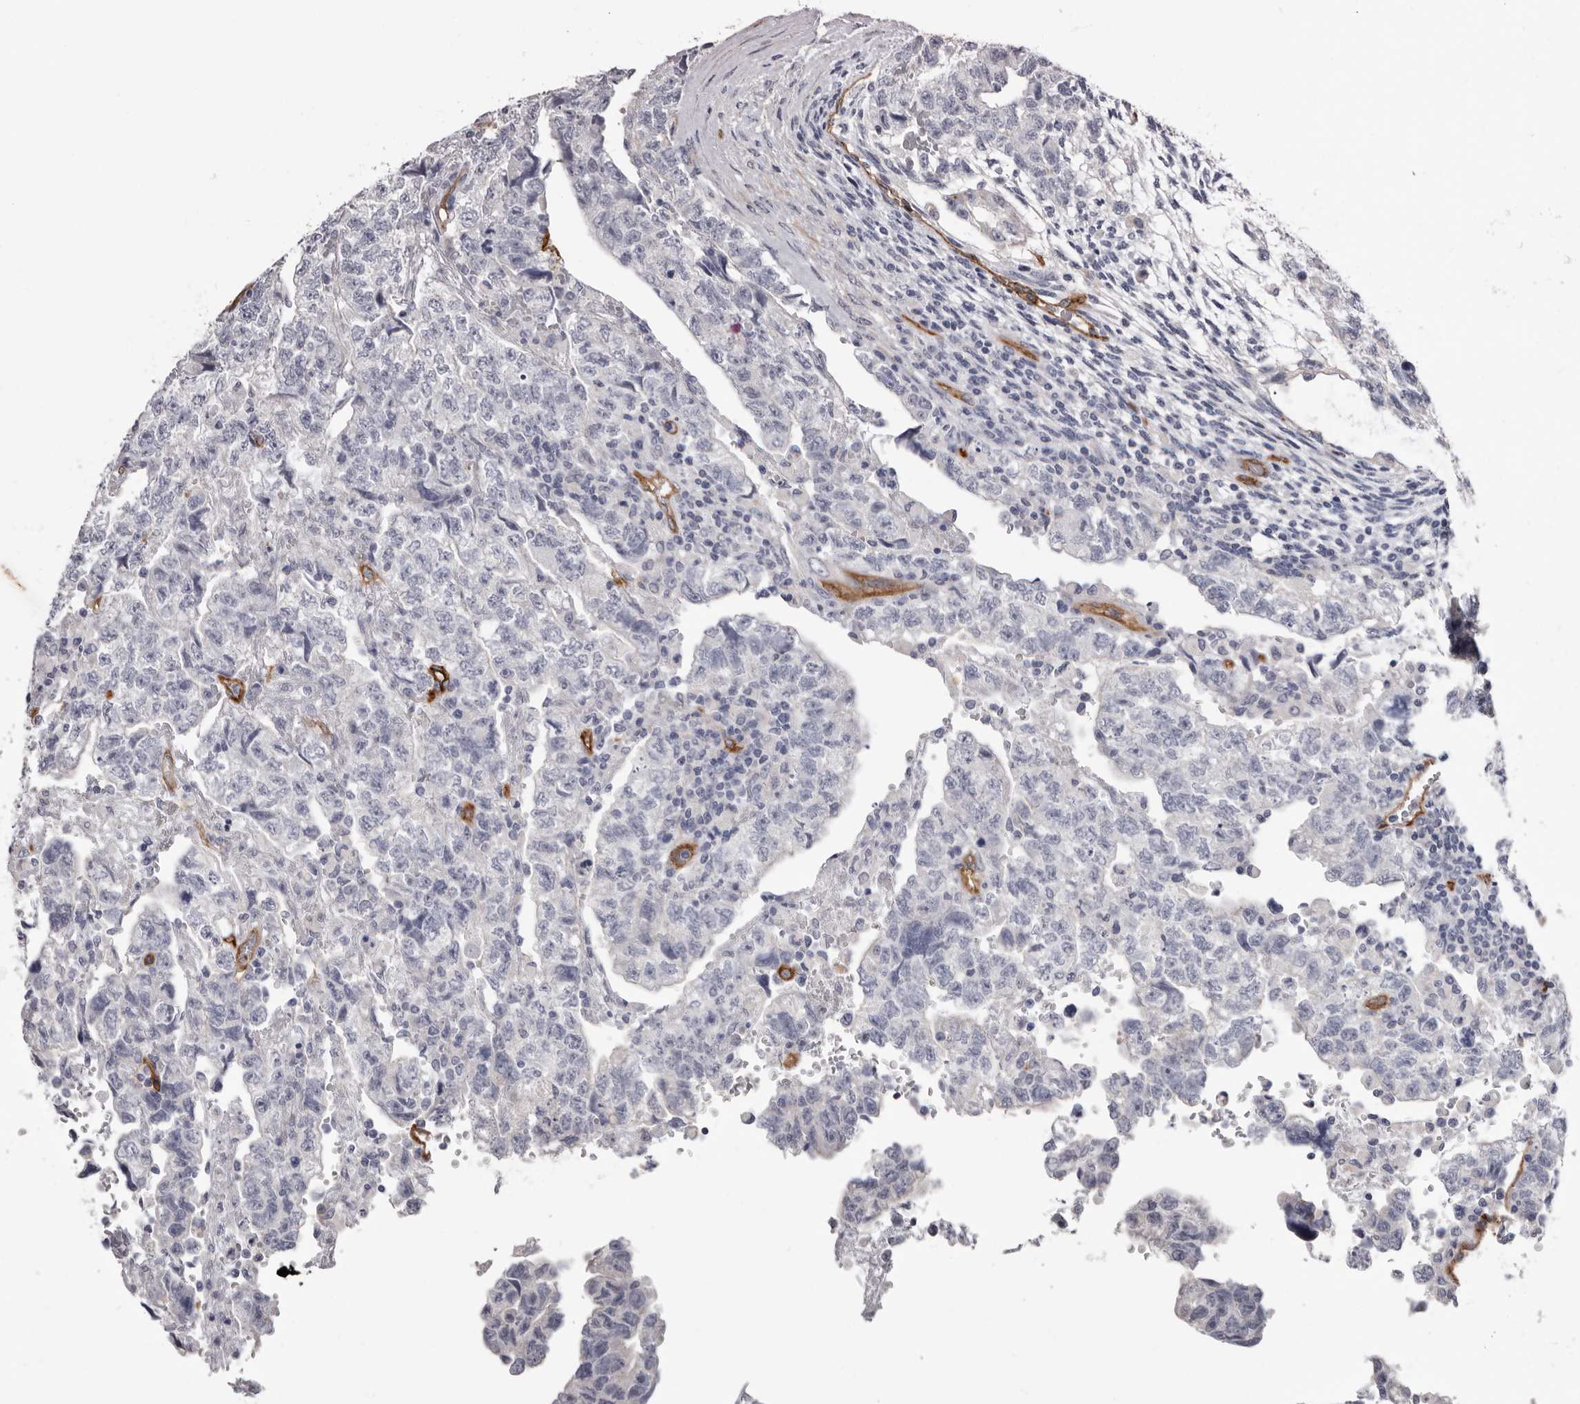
{"staining": {"intensity": "negative", "quantity": "none", "location": "none"}, "tissue": "testis cancer", "cell_type": "Tumor cells", "image_type": "cancer", "snomed": [{"axis": "morphology", "description": "Normal tissue, NOS"}, {"axis": "morphology", "description": "Carcinoma, Embryonal, NOS"}, {"axis": "topography", "description": "Testis"}], "caption": "An IHC image of testis embryonal carcinoma is shown. There is no staining in tumor cells of testis embryonal carcinoma.", "gene": "ADGRL4", "patient": {"sex": "male", "age": 36}}